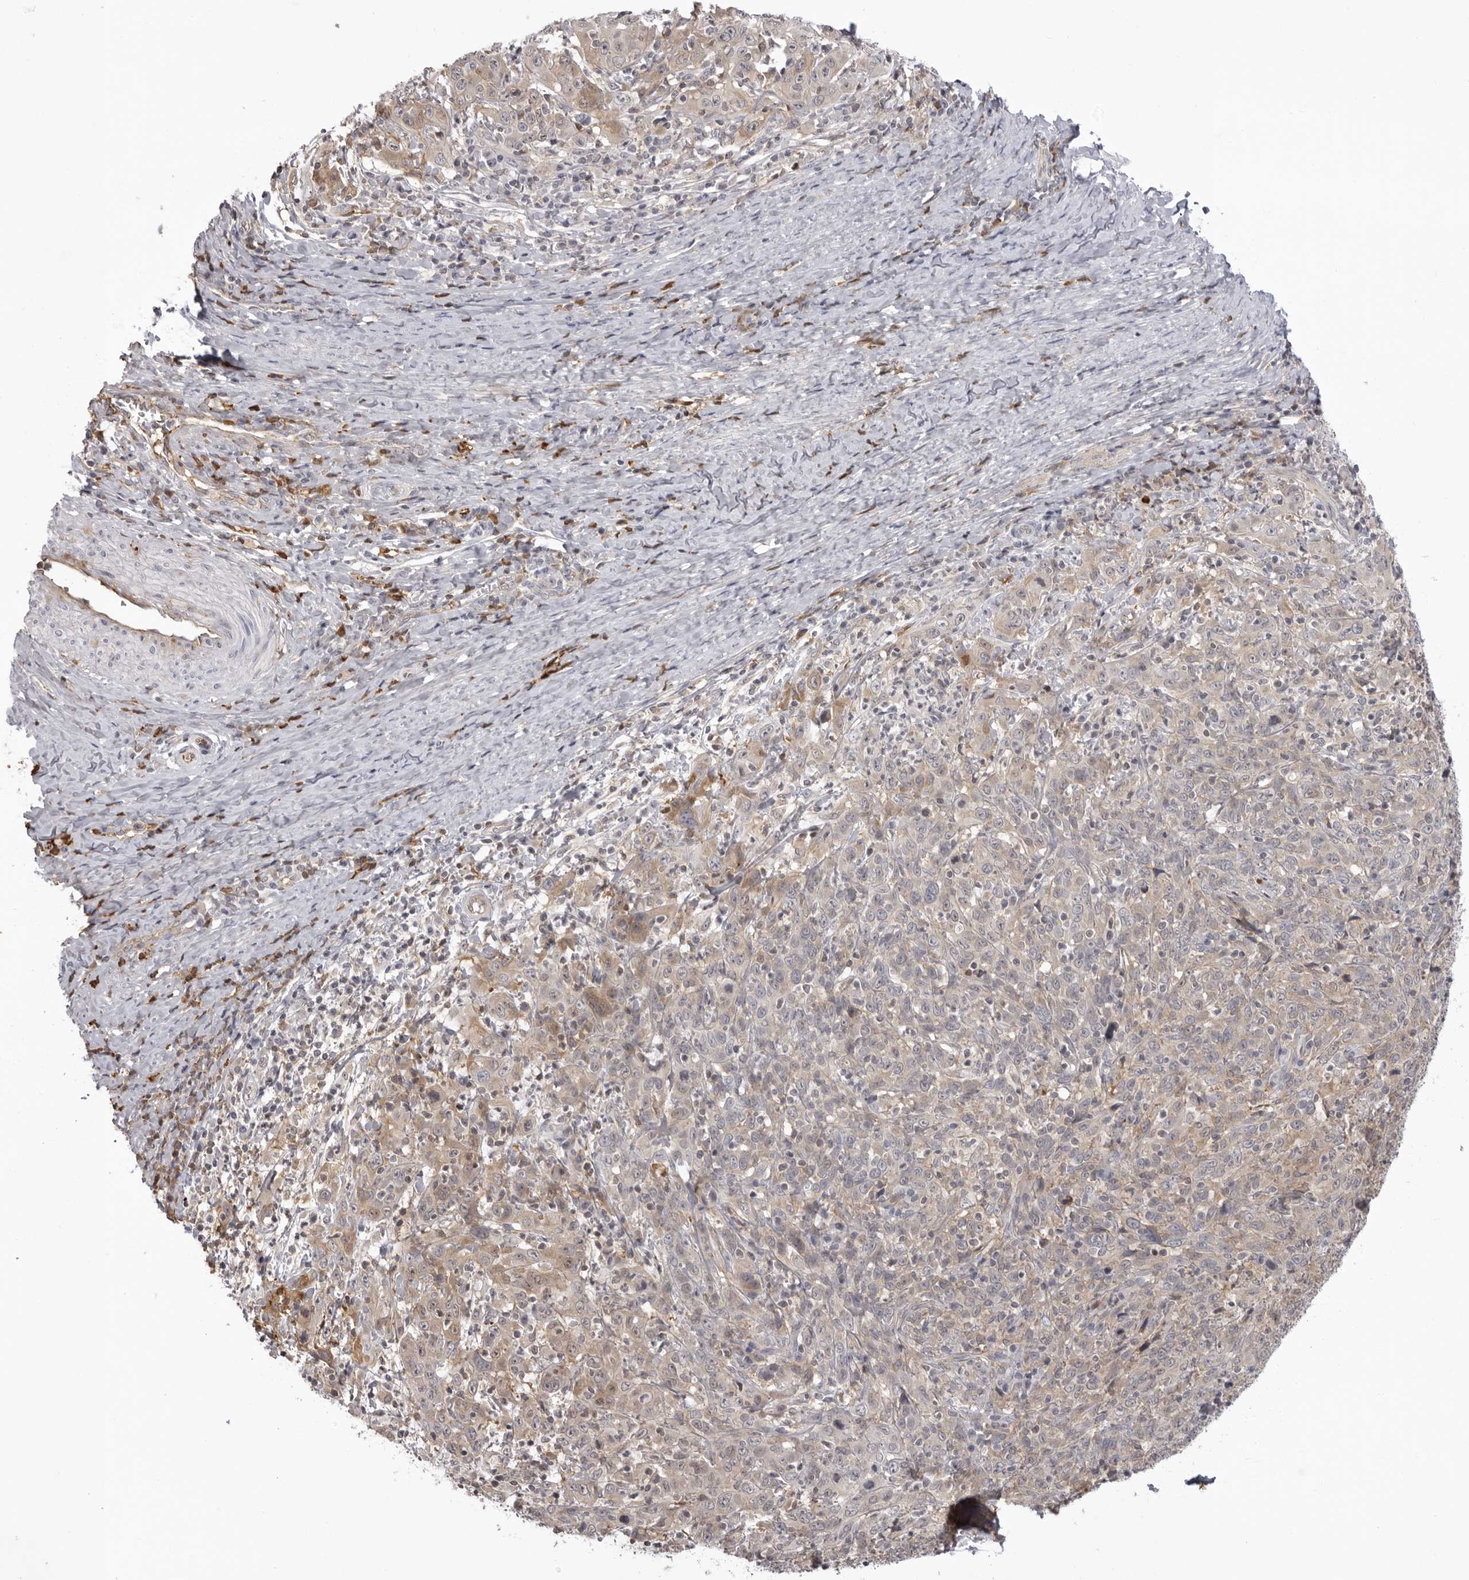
{"staining": {"intensity": "weak", "quantity": "<25%", "location": "cytoplasmic/membranous"}, "tissue": "cervical cancer", "cell_type": "Tumor cells", "image_type": "cancer", "snomed": [{"axis": "morphology", "description": "Squamous cell carcinoma, NOS"}, {"axis": "topography", "description": "Cervix"}], "caption": "A high-resolution photomicrograph shows IHC staining of cervical cancer, which reveals no significant positivity in tumor cells.", "gene": "PLEKHF2", "patient": {"sex": "female", "age": 46}}